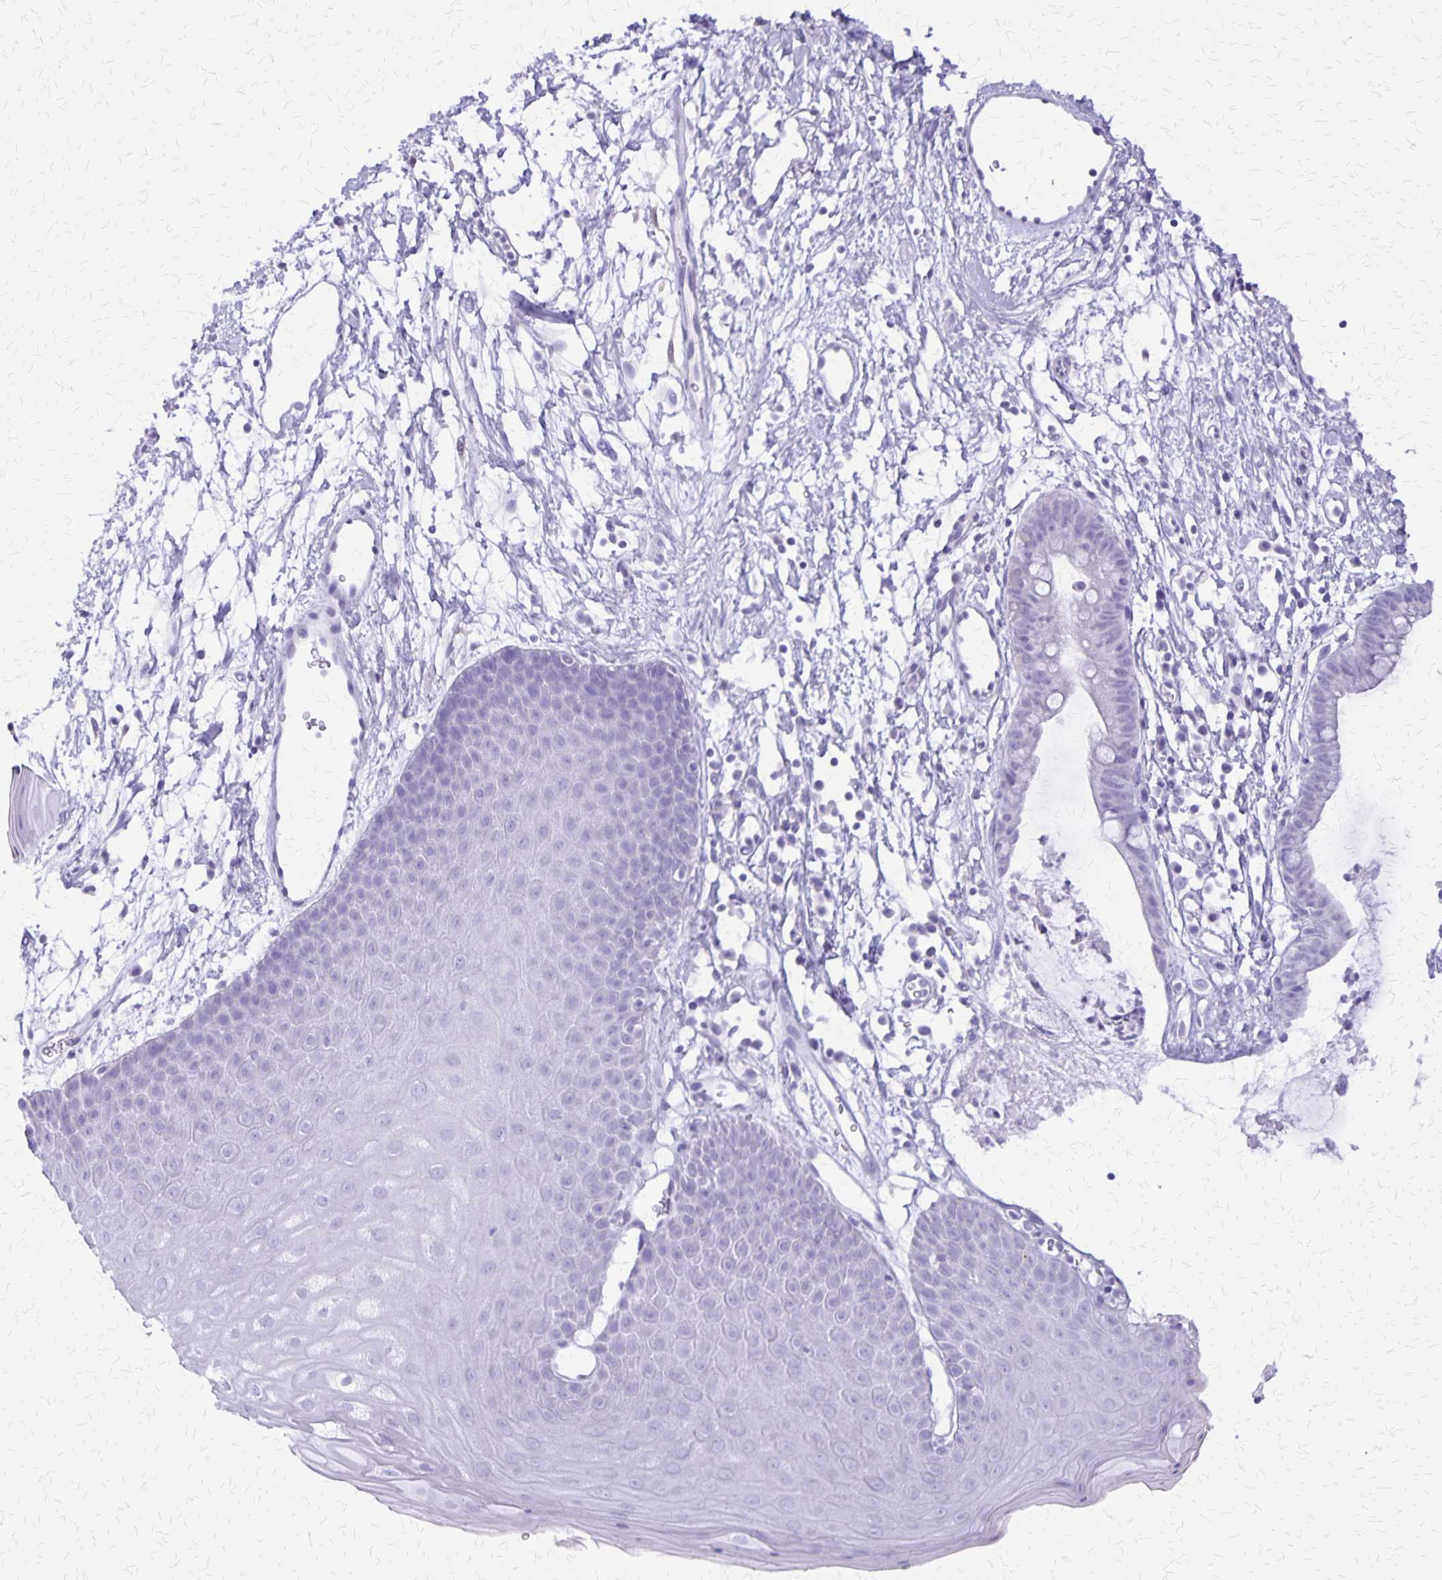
{"staining": {"intensity": "negative", "quantity": "none", "location": "none"}, "tissue": "skin", "cell_type": "Epidermal cells", "image_type": "normal", "snomed": [{"axis": "morphology", "description": "Normal tissue, NOS"}, {"axis": "topography", "description": "Anal"}], "caption": "Epidermal cells show no significant protein expression in normal skin. The staining is performed using DAB brown chromogen with nuclei counter-stained in using hematoxylin.", "gene": "SLC13A2", "patient": {"sex": "male", "age": 53}}